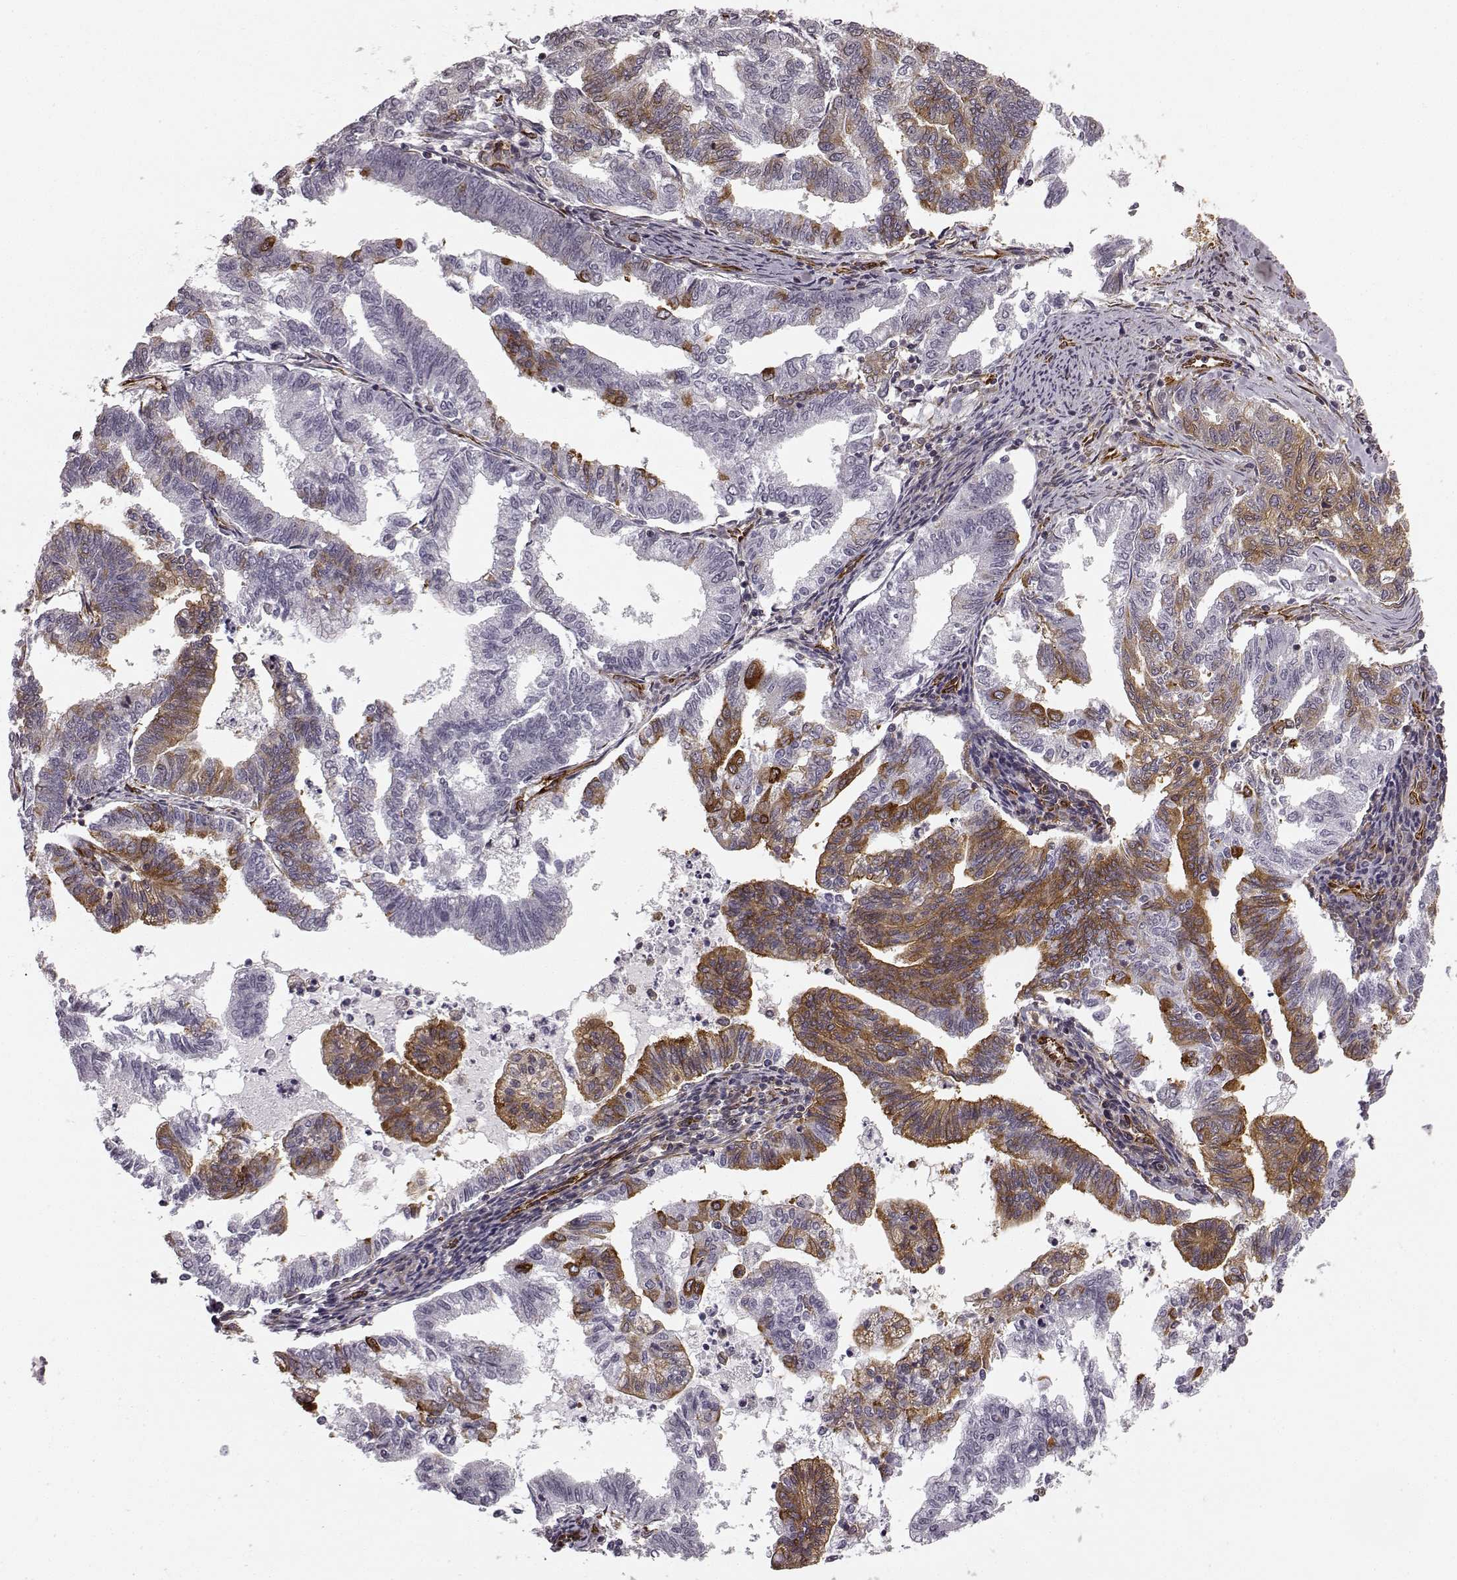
{"staining": {"intensity": "strong", "quantity": "<25%", "location": "cytoplasmic/membranous"}, "tissue": "endometrial cancer", "cell_type": "Tumor cells", "image_type": "cancer", "snomed": [{"axis": "morphology", "description": "Adenocarcinoma, NOS"}, {"axis": "topography", "description": "Endometrium"}], "caption": "Strong cytoplasmic/membranous protein staining is present in about <25% of tumor cells in adenocarcinoma (endometrial).", "gene": "TMEM14A", "patient": {"sex": "female", "age": 79}}